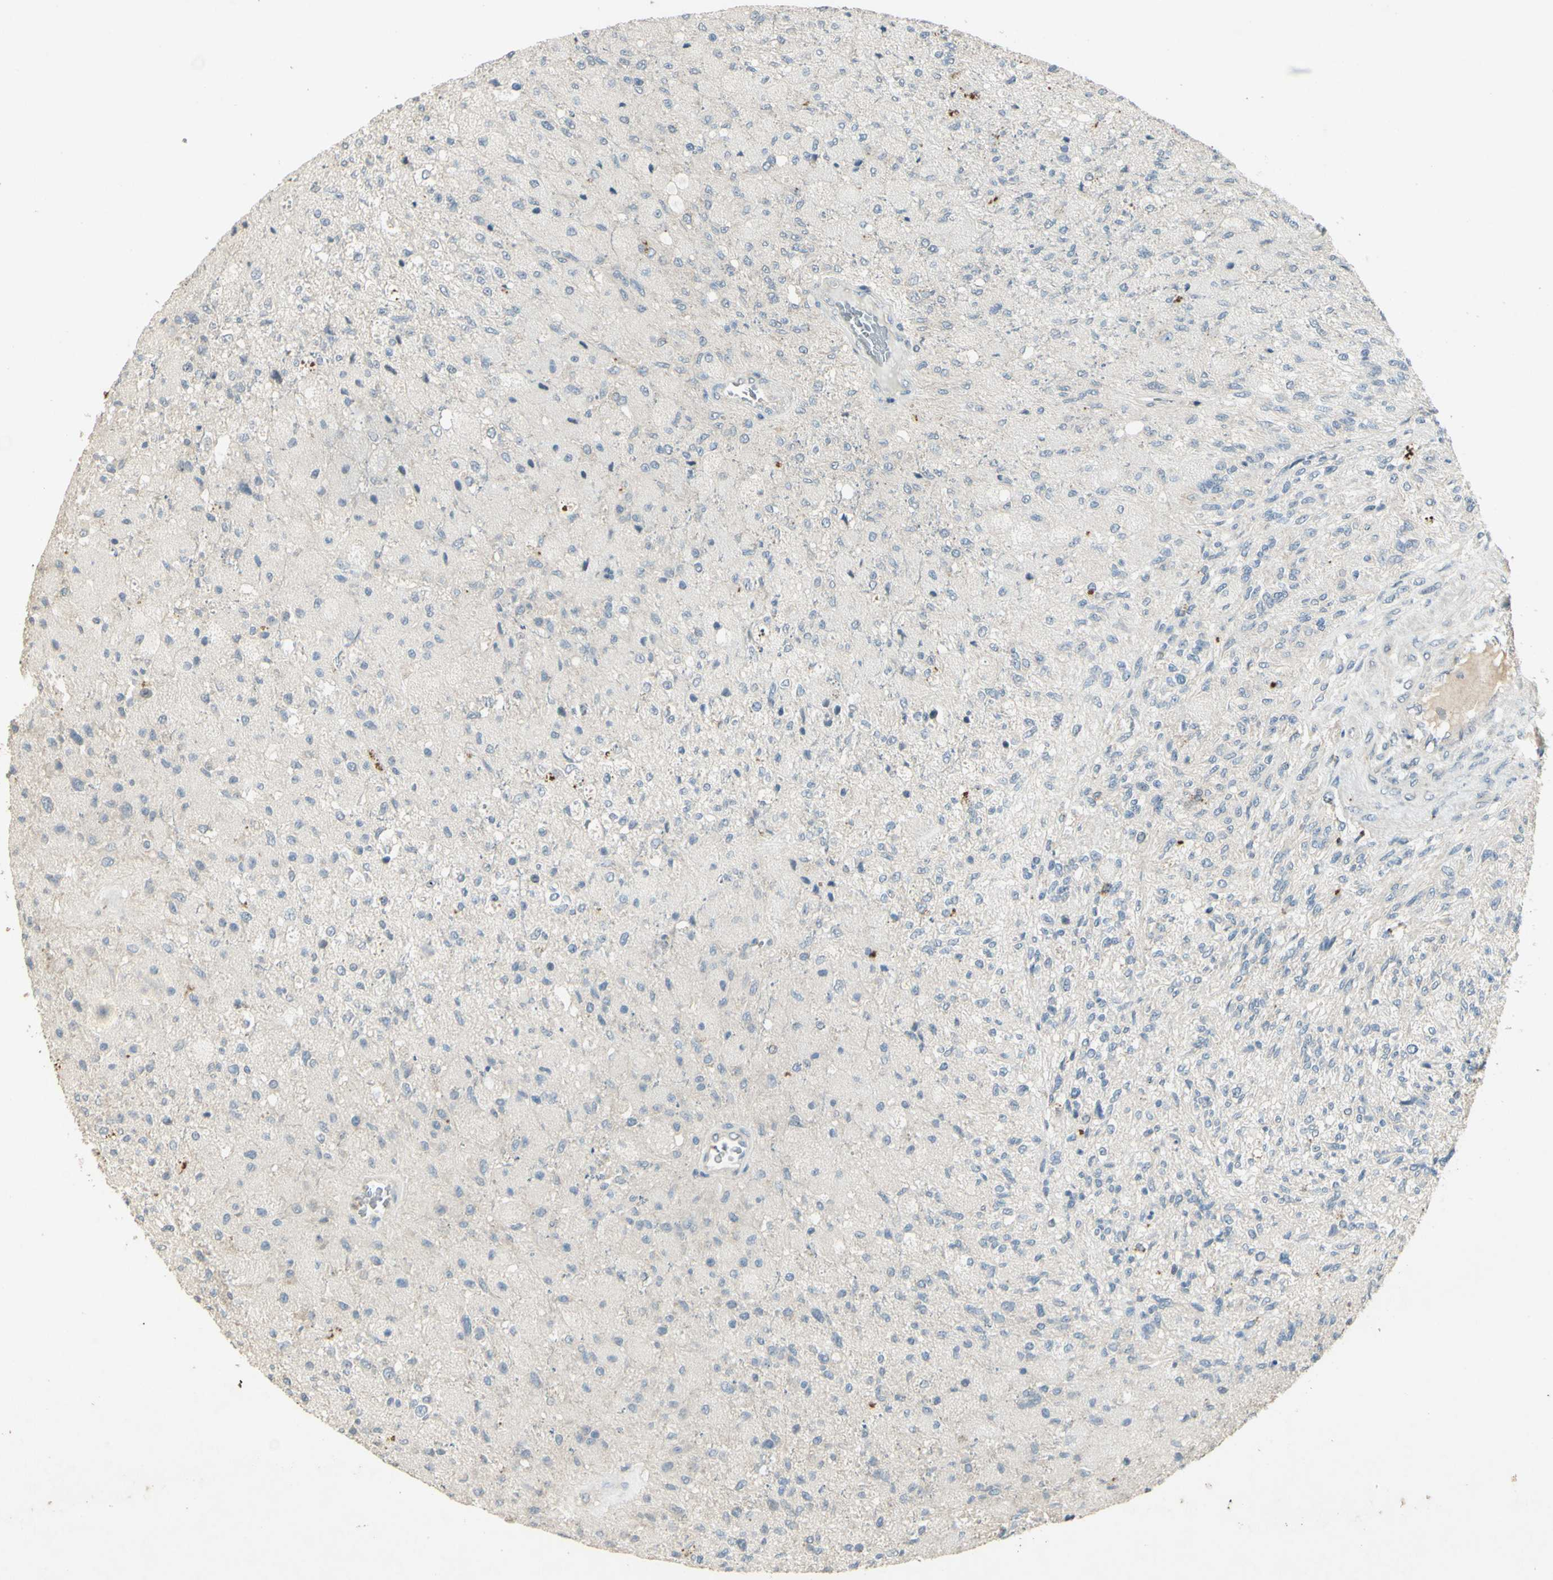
{"staining": {"intensity": "negative", "quantity": "none", "location": "none"}, "tissue": "glioma", "cell_type": "Tumor cells", "image_type": "cancer", "snomed": [{"axis": "morphology", "description": "Normal tissue, NOS"}, {"axis": "morphology", "description": "Glioma, malignant, High grade"}, {"axis": "topography", "description": "Cerebral cortex"}], "caption": "A photomicrograph of human glioma is negative for staining in tumor cells.", "gene": "TIMM21", "patient": {"sex": "male", "age": 77}}